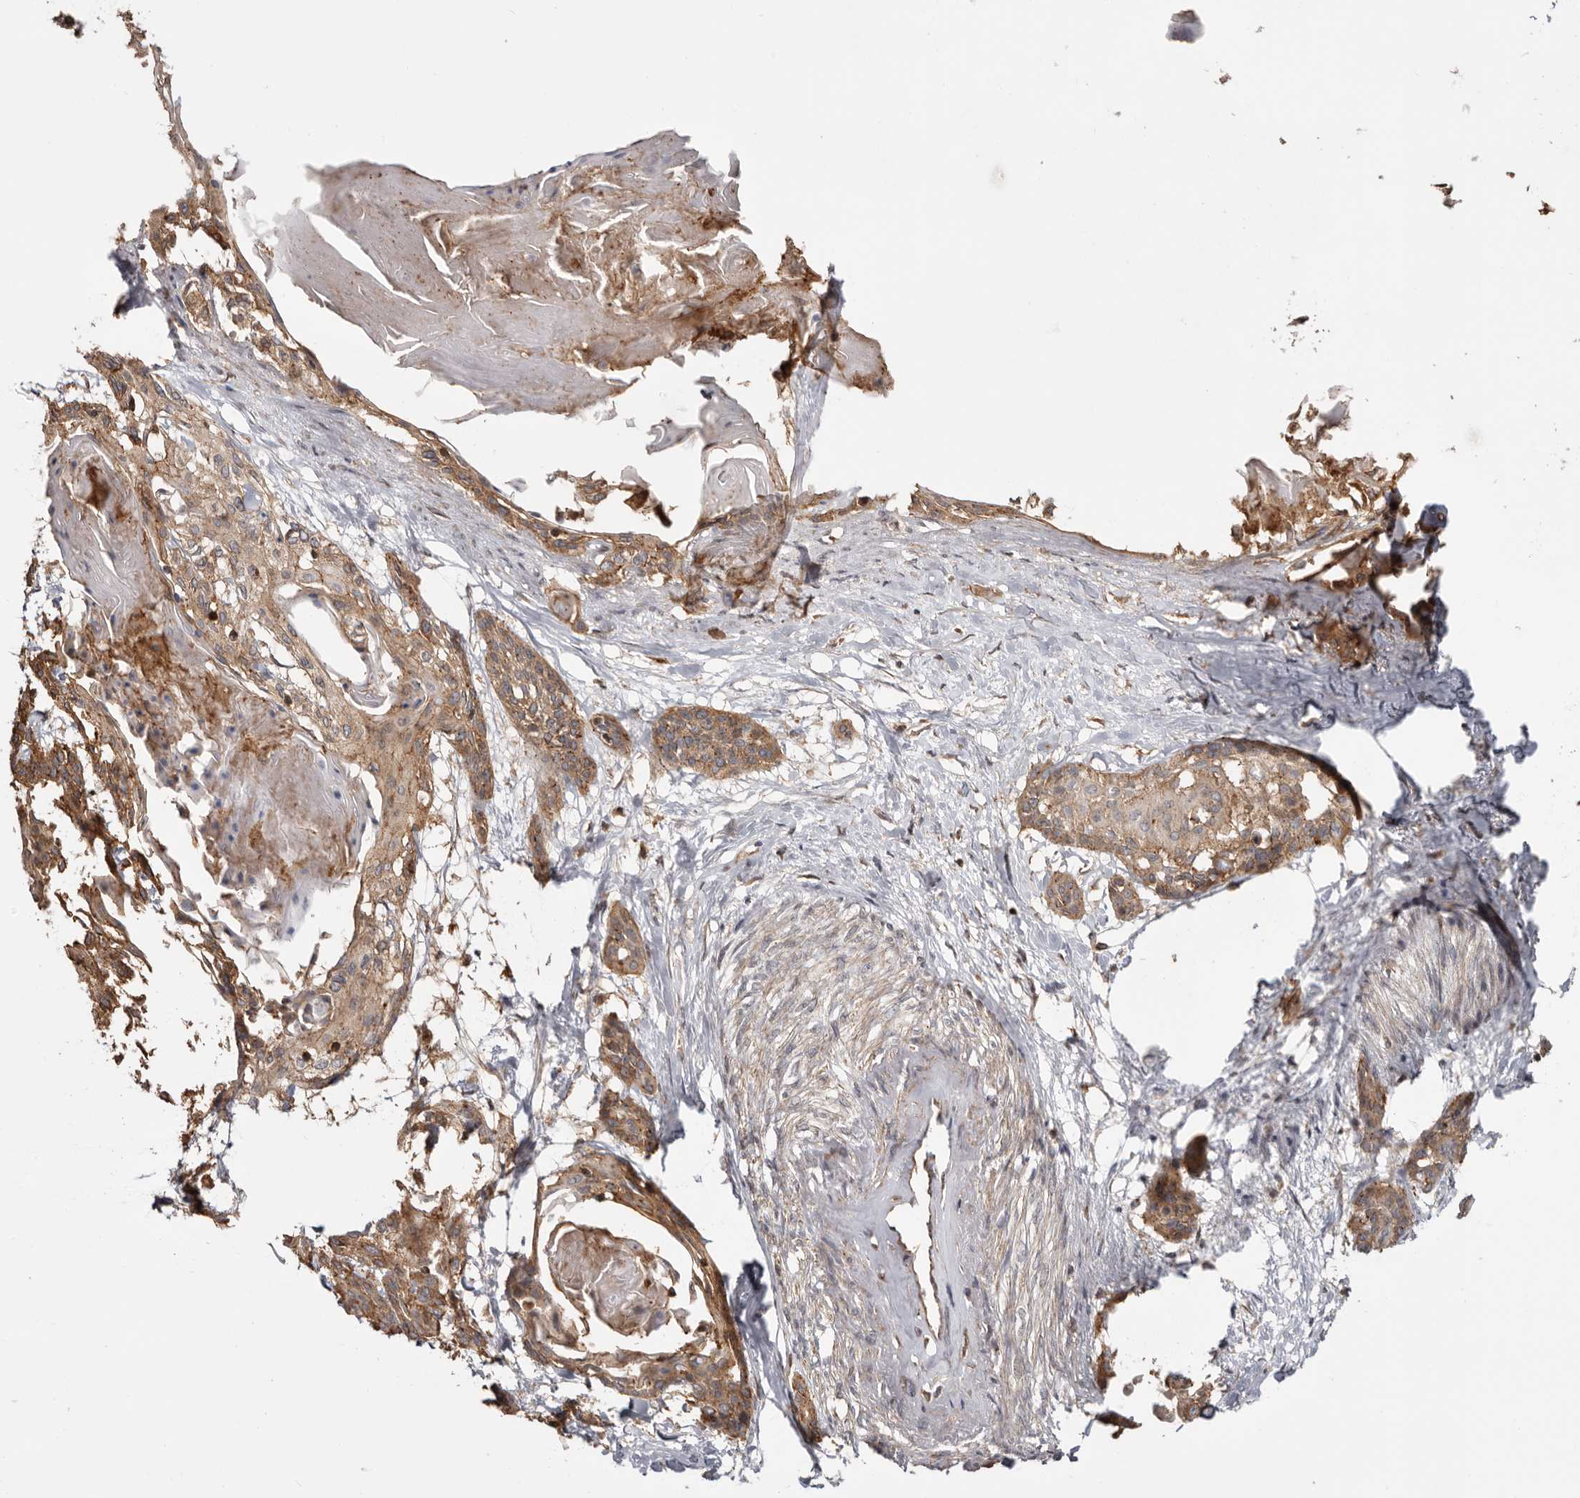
{"staining": {"intensity": "moderate", "quantity": ">75%", "location": "cytoplasmic/membranous"}, "tissue": "cervical cancer", "cell_type": "Tumor cells", "image_type": "cancer", "snomed": [{"axis": "morphology", "description": "Squamous cell carcinoma, NOS"}, {"axis": "topography", "description": "Cervix"}], "caption": "Immunohistochemistry (IHC) (DAB) staining of human cervical cancer reveals moderate cytoplasmic/membranous protein staining in about >75% of tumor cells.", "gene": "TMUB1", "patient": {"sex": "female", "age": 57}}